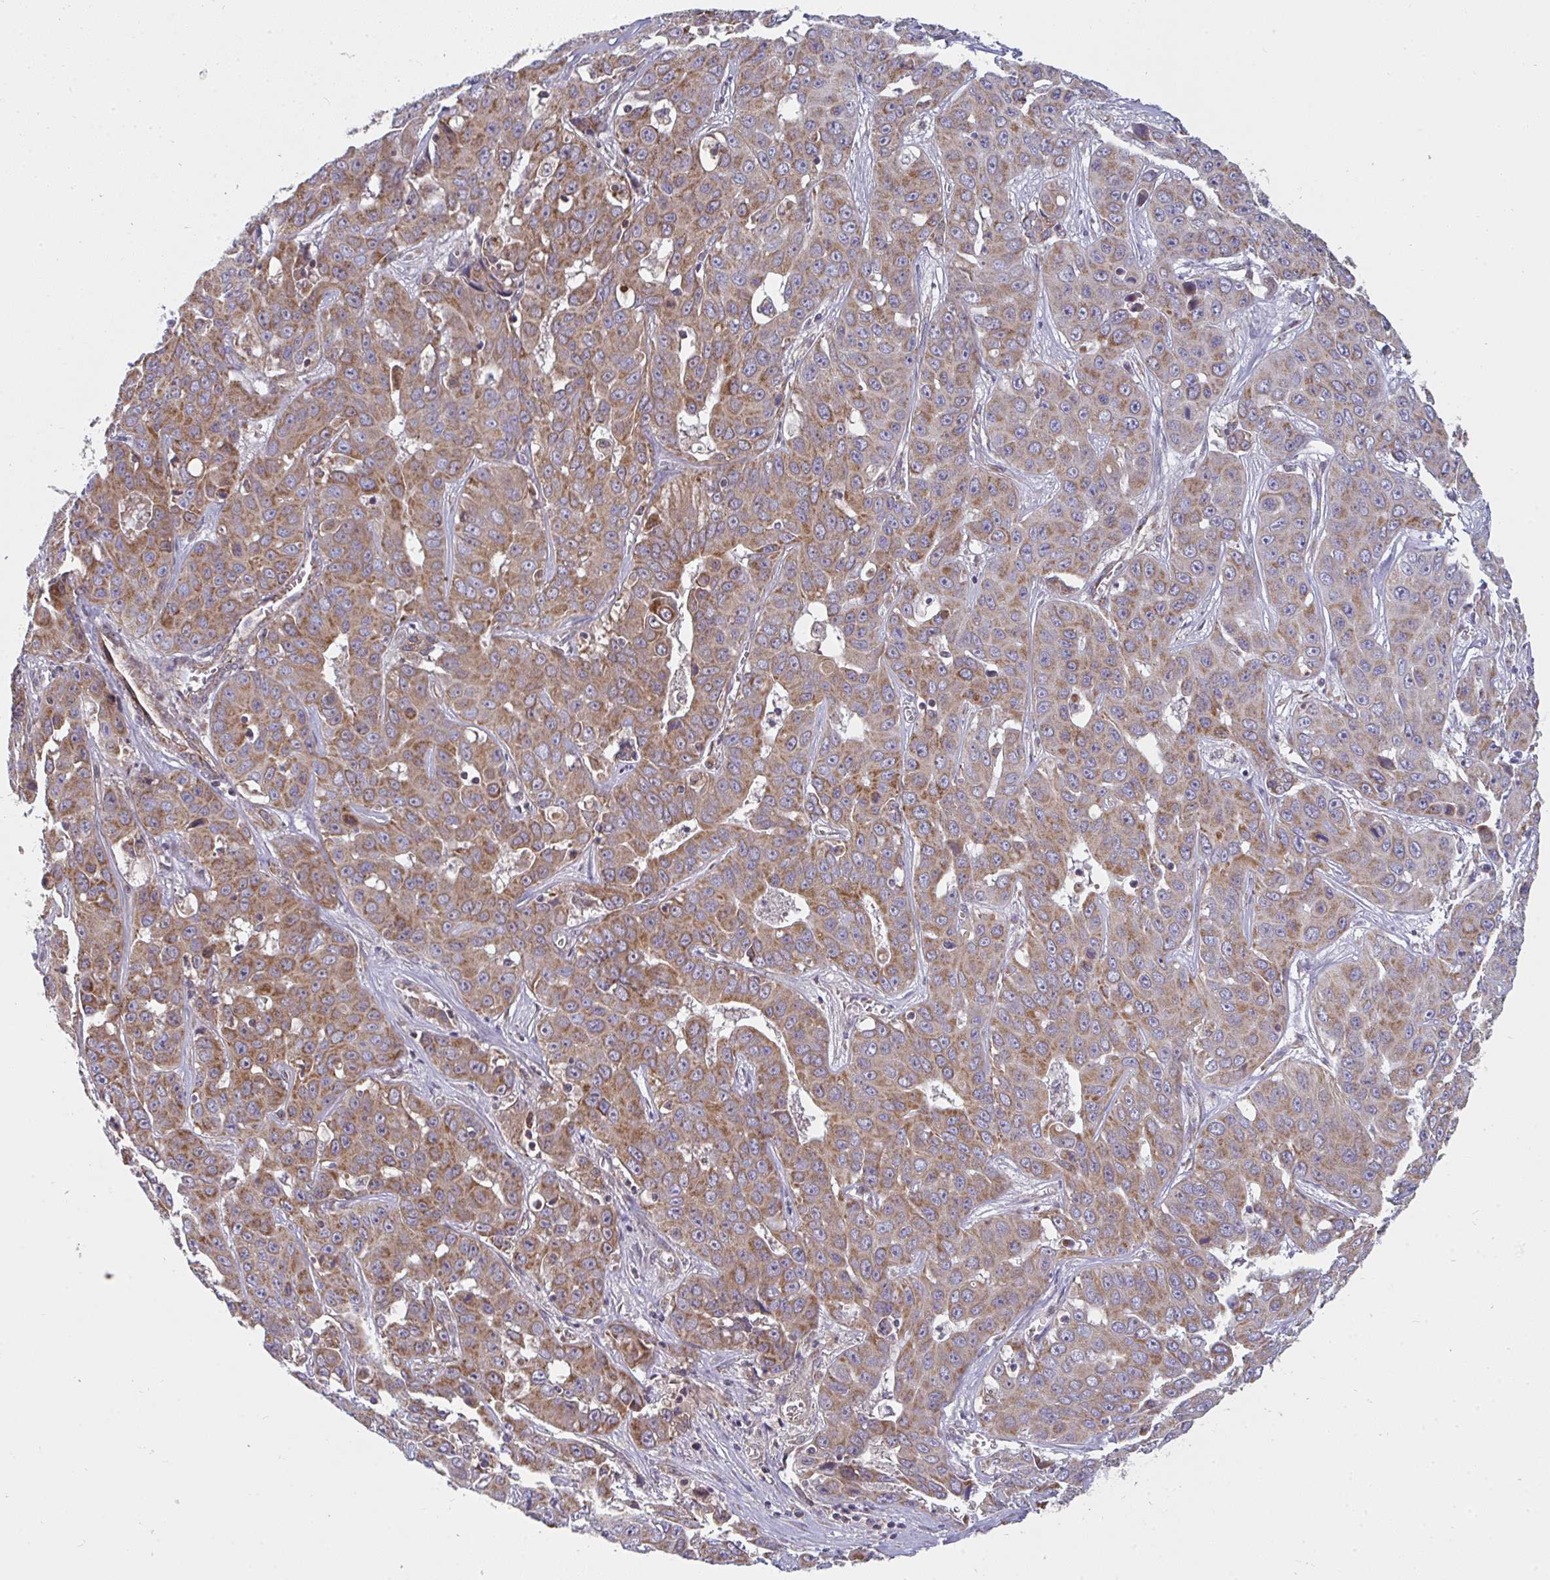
{"staining": {"intensity": "moderate", "quantity": ">75%", "location": "cytoplasmic/membranous"}, "tissue": "liver cancer", "cell_type": "Tumor cells", "image_type": "cancer", "snomed": [{"axis": "morphology", "description": "Cholangiocarcinoma"}, {"axis": "topography", "description": "Liver"}], "caption": "A micrograph of liver cancer (cholangiocarcinoma) stained for a protein exhibits moderate cytoplasmic/membranous brown staining in tumor cells.", "gene": "FAHD1", "patient": {"sex": "female", "age": 52}}